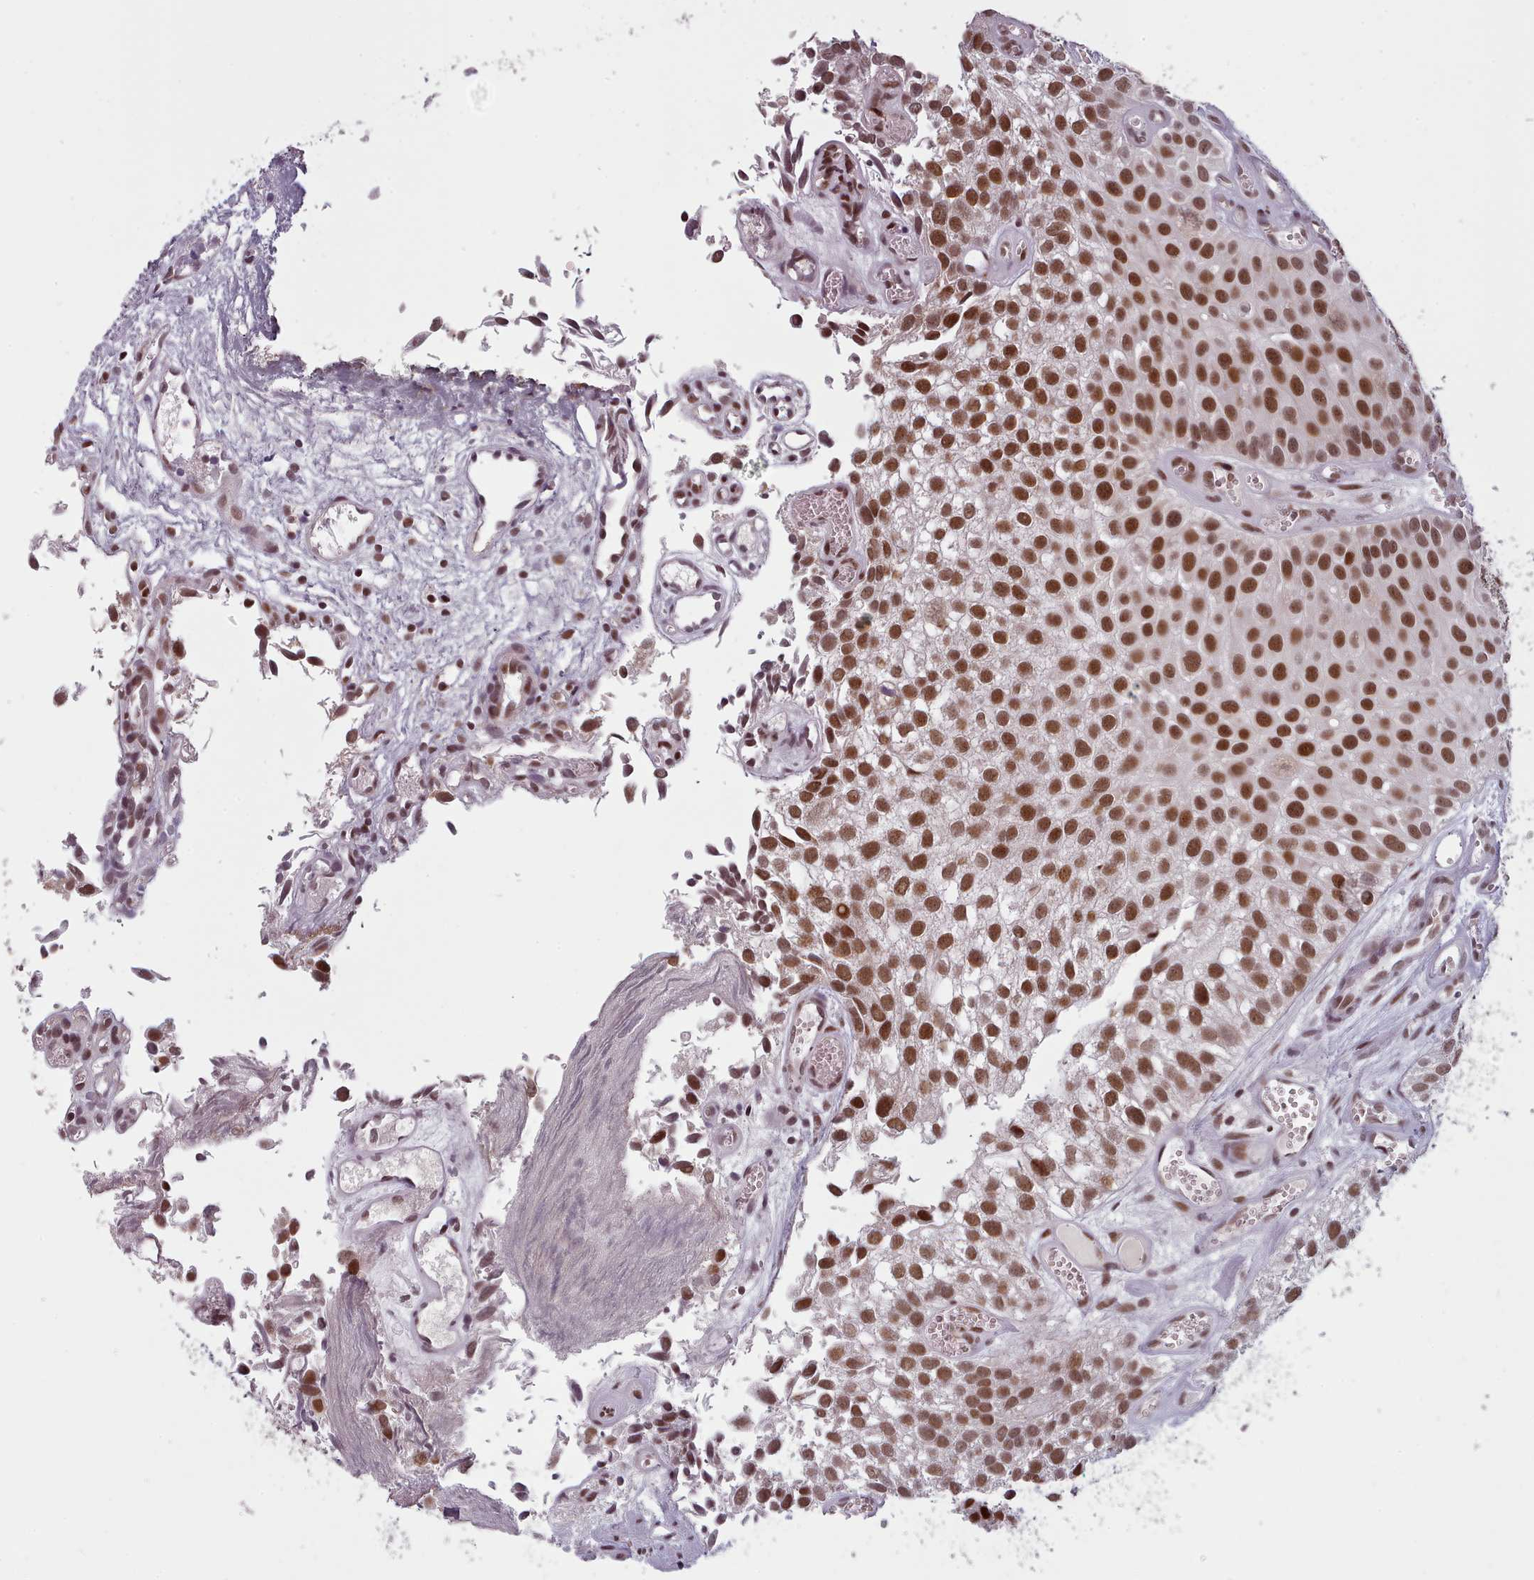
{"staining": {"intensity": "strong", "quantity": ">75%", "location": "nuclear"}, "tissue": "urothelial cancer", "cell_type": "Tumor cells", "image_type": "cancer", "snomed": [{"axis": "morphology", "description": "Urothelial carcinoma, Low grade"}, {"axis": "topography", "description": "Urinary bladder"}], "caption": "Low-grade urothelial carcinoma tissue reveals strong nuclear expression in about >75% of tumor cells, visualized by immunohistochemistry. The staining is performed using DAB brown chromogen to label protein expression. The nuclei are counter-stained blue using hematoxylin.", "gene": "SRSF9", "patient": {"sex": "male", "age": 88}}